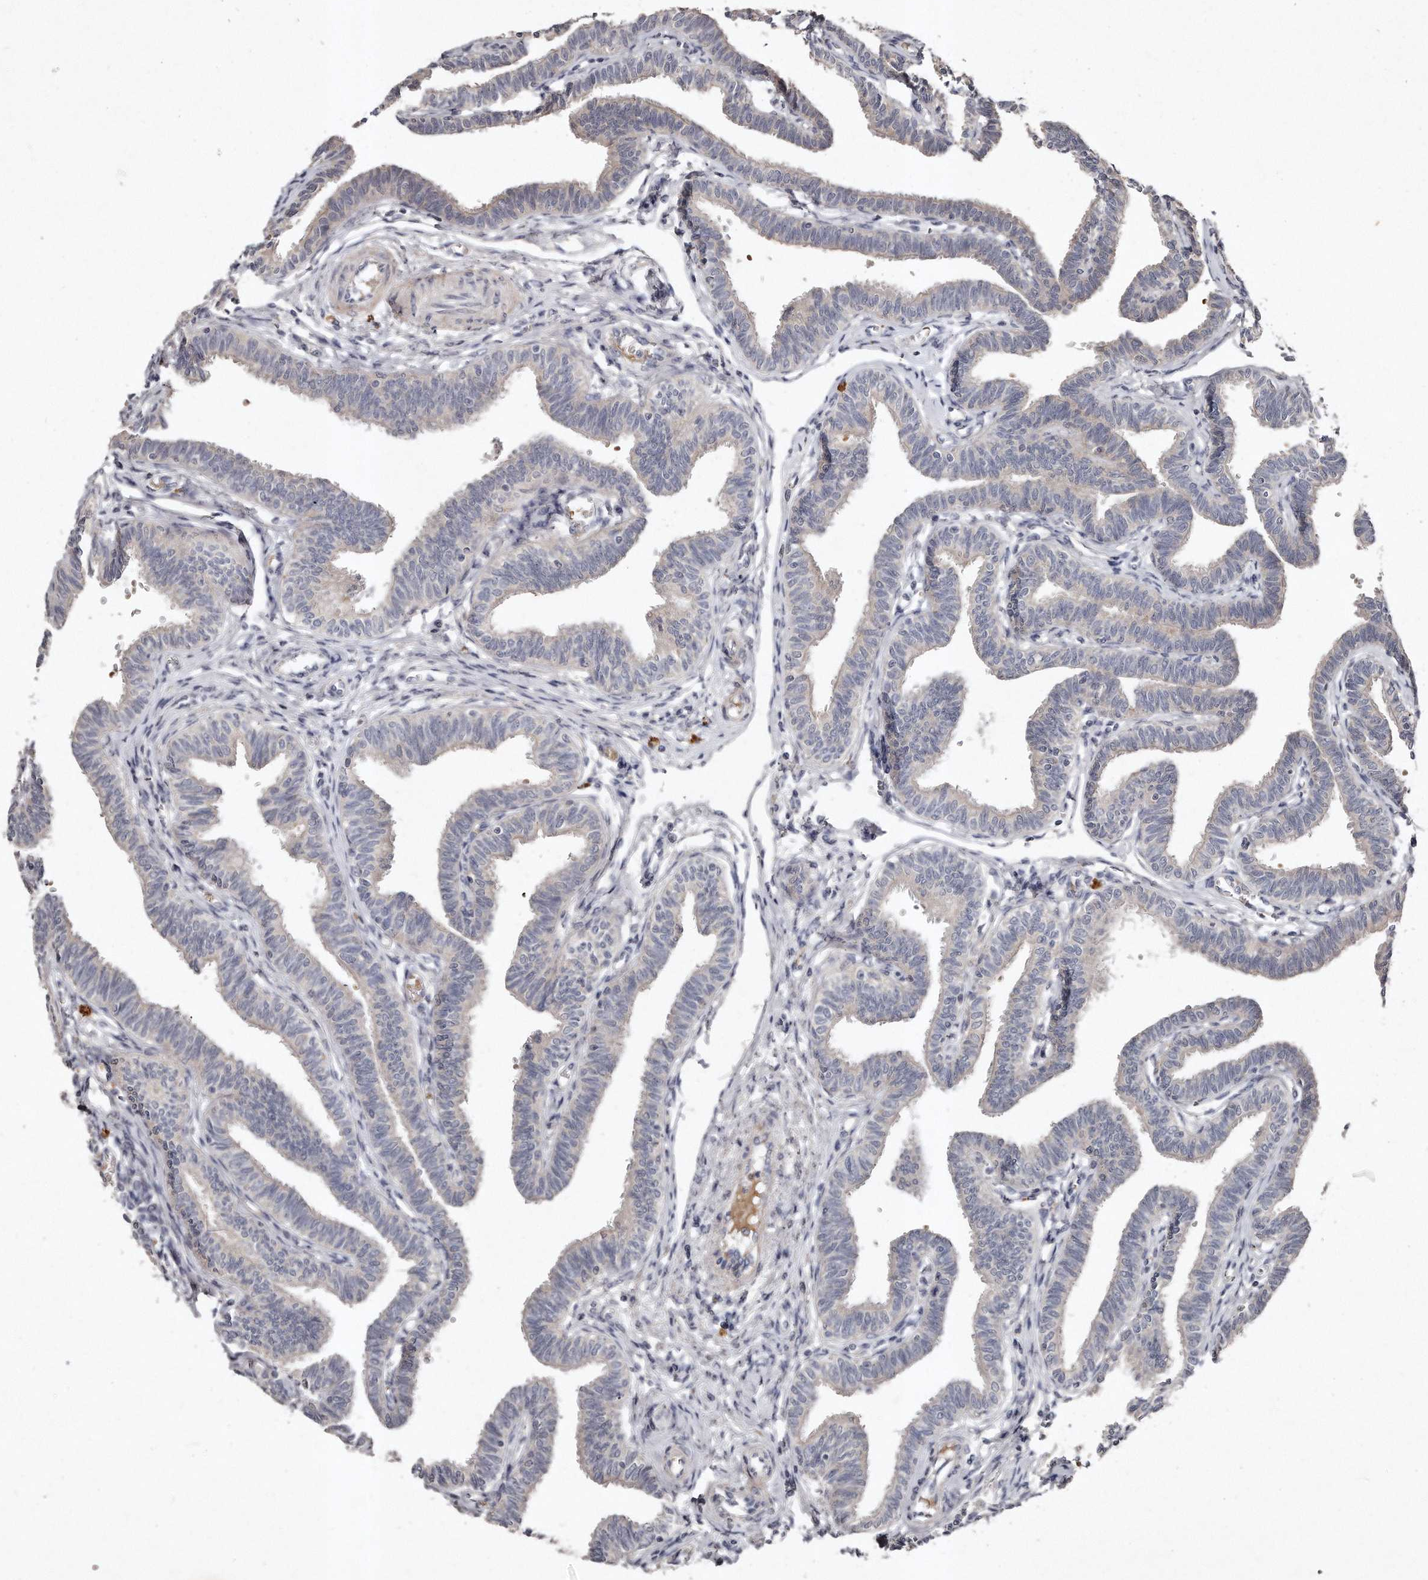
{"staining": {"intensity": "weak", "quantity": "<25%", "location": "cytoplasmic/membranous"}, "tissue": "fallopian tube", "cell_type": "Glandular cells", "image_type": "normal", "snomed": [{"axis": "morphology", "description": "Normal tissue, NOS"}, {"axis": "topography", "description": "Fallopian tube"}, {"axis": "topography", "description": "Ovary"}], "caption": "An image of human fallopian tube is negative for staining in glandular cells. Nuclei are stained in blue.", "gene": "TECR", "patient": {"sex": "female", "age": 23}}